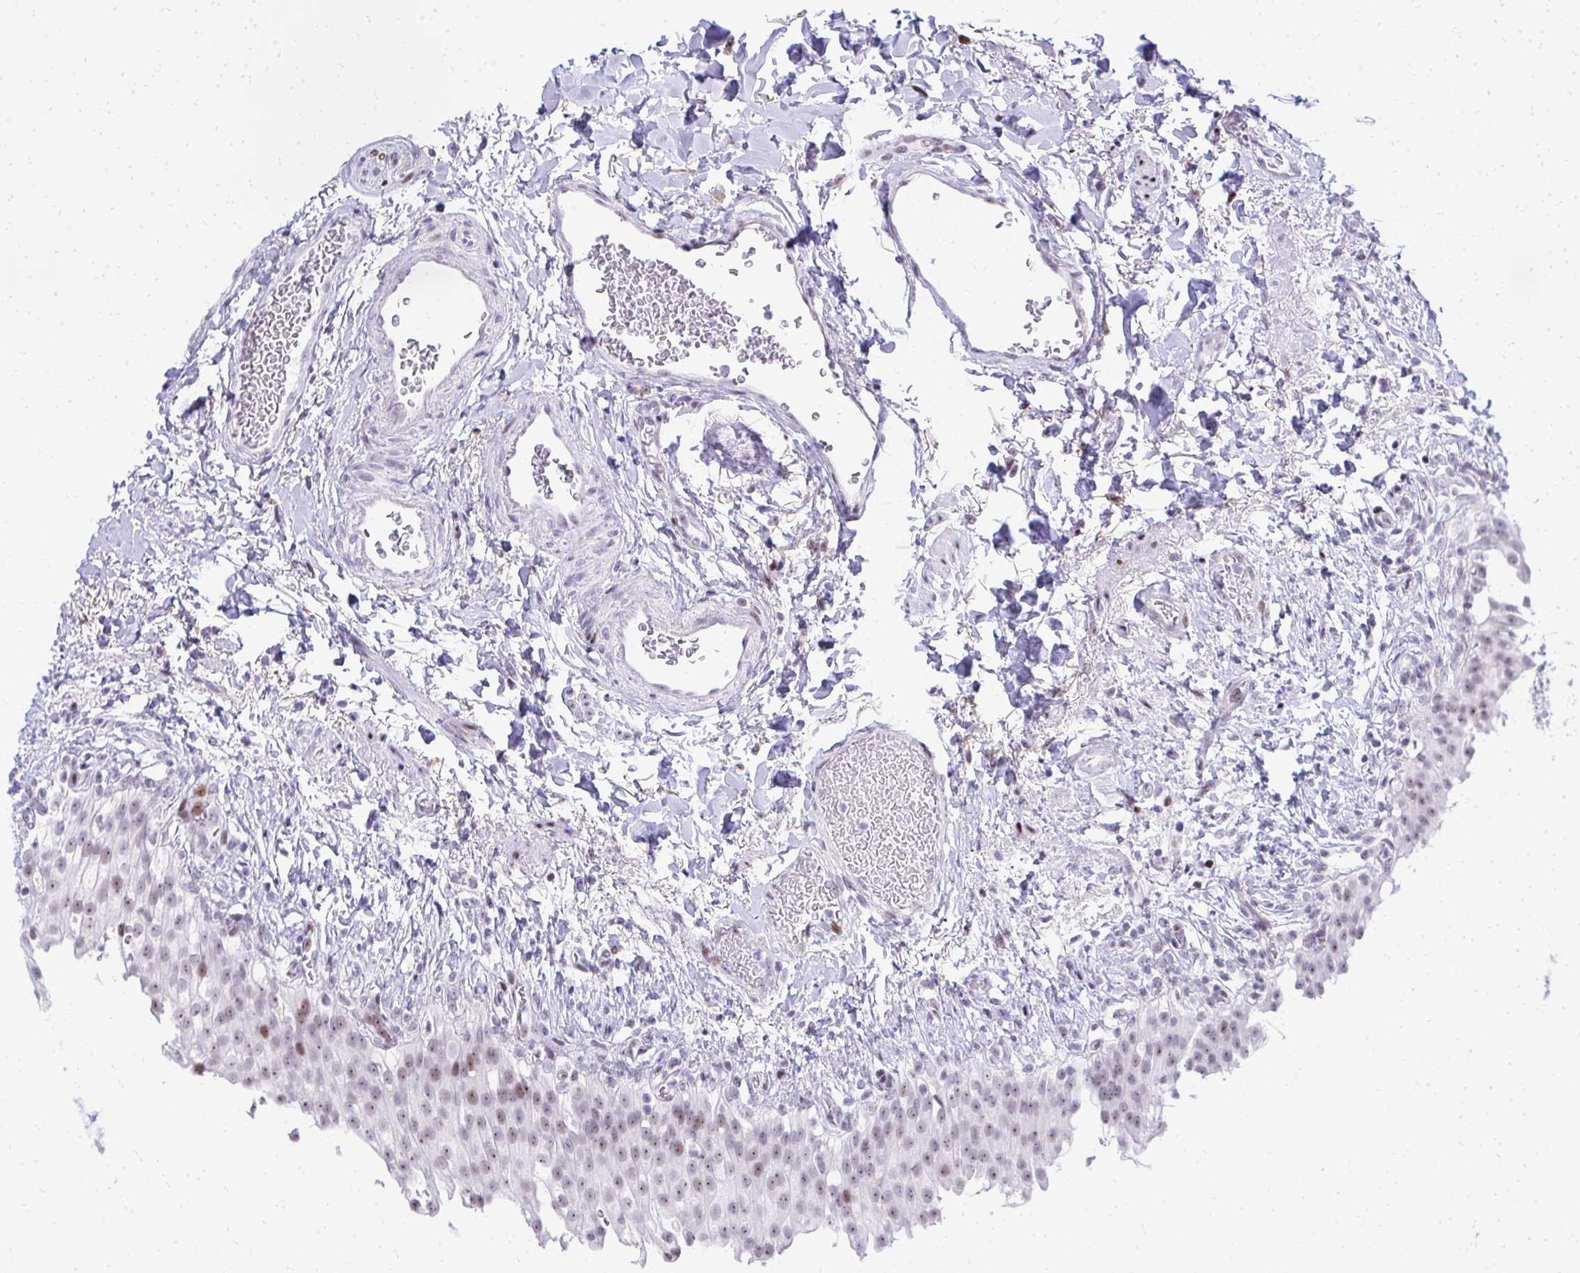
{"staining": {"intensity": "strong", "quantity": "25%-75%", "location": "nuclear"}, "tissue": "urinary bladder", "cell_type": "Urothelial cells", "image_type": "normal", "snomed": [{"axis": "morphology", "description": "Normal tissue, NOS"}, {"axis": "topography", "description": "Urinary bladder"}, {"axis": "topography", "description": "Peripheral nerve tissue"}], "caption": "Immunohistochemistry (DAB) staining of benign urinary bladder exhibits strong nuclear protein expression in about 25%-75% of urothelial cells.", "gene": "GLDN", "patient": {"sex": "female", "age": 60}}